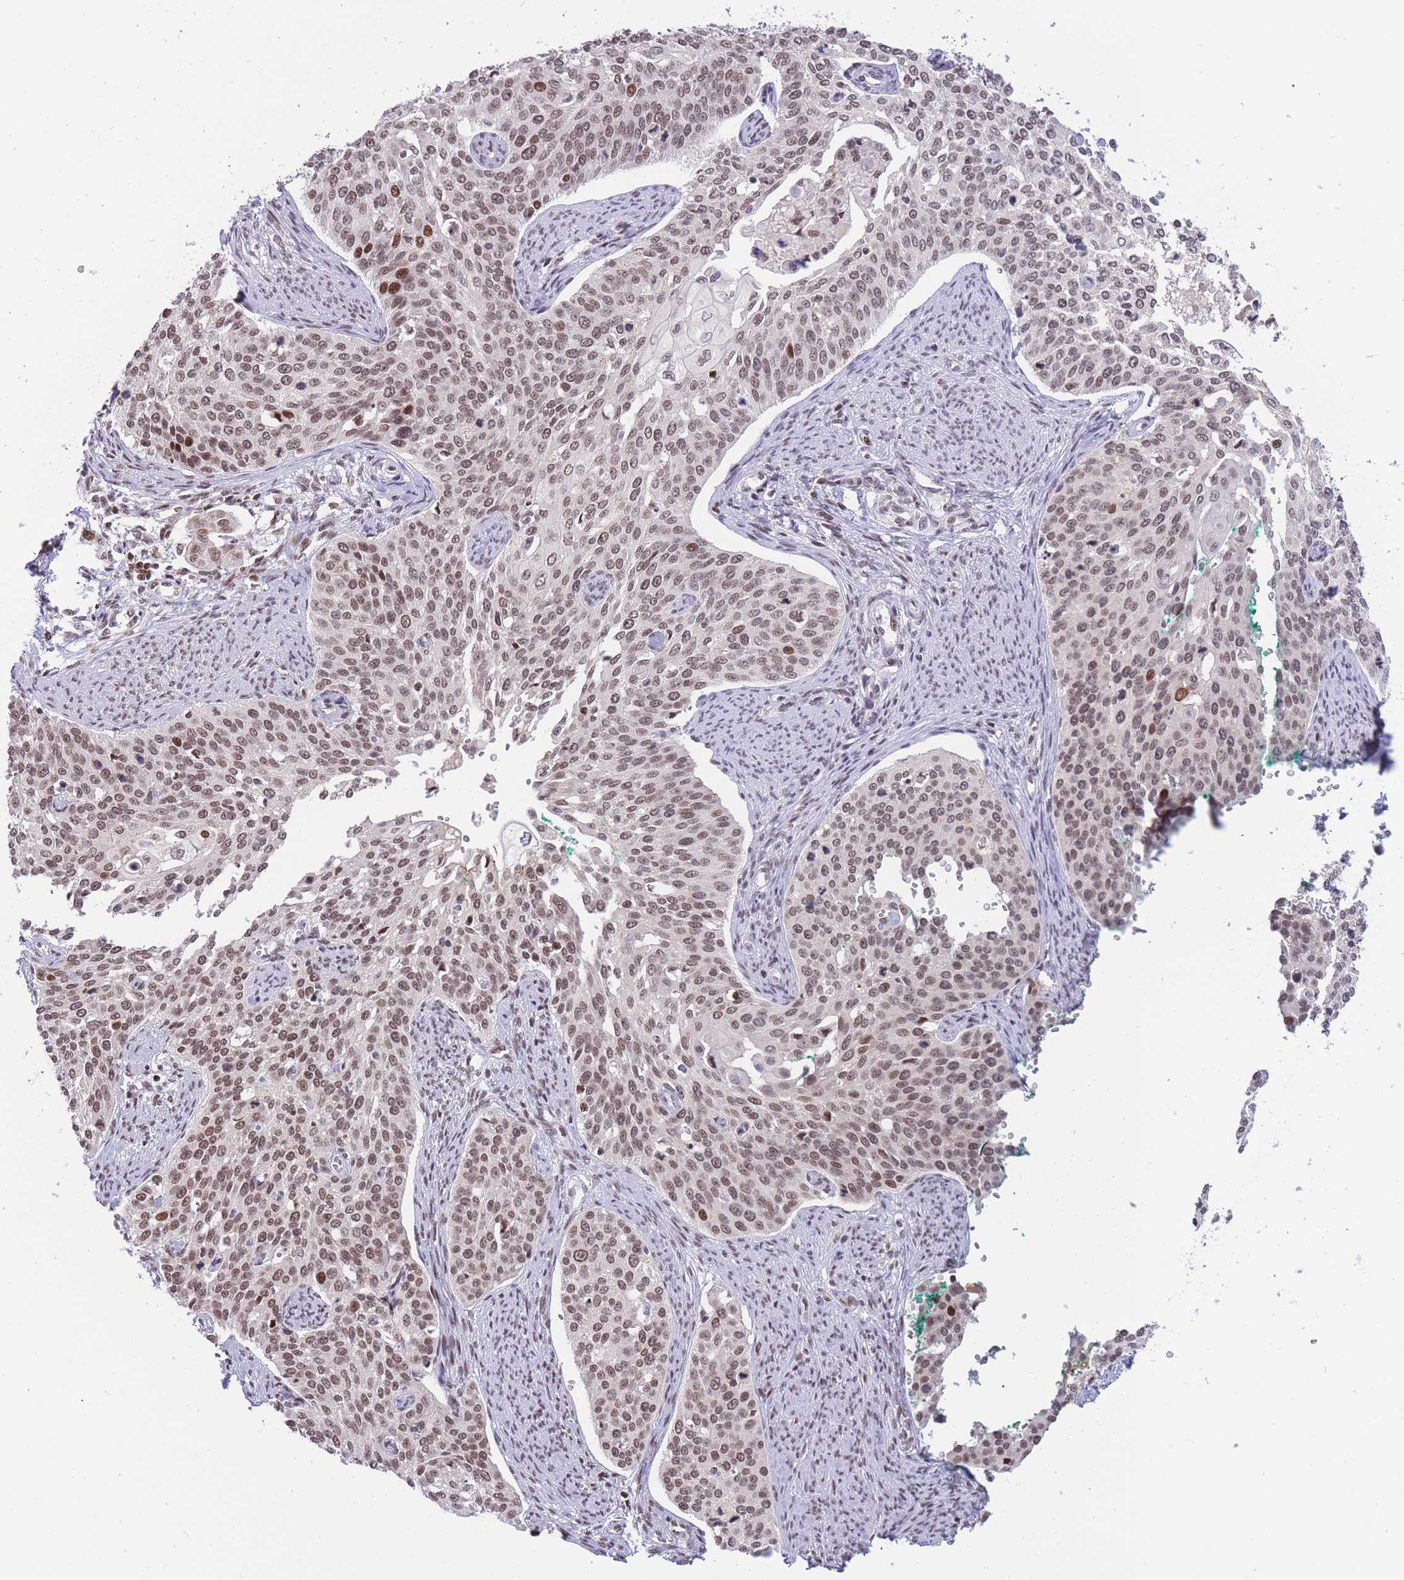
{"staining": {"intensity": "moderate", "quantity": ">75%", "location": "nuclear"}, "tissue": "cervical cancer", "cell_type": "Tumor cells", "image_type": "cancer", "snomed": [{"axis": "morphology", "description": "Squamous cell carcinoma, NOS"}, {"axis": "topography", "description": "Cervix"}], "caption": "Protein staining shows moderate nuclear positivity in approximately >75% of tumor cells in squamous cell carcinoma (cervical).", "gene": "TARBP2", "patient": {"sex": "female", "age": 44}}